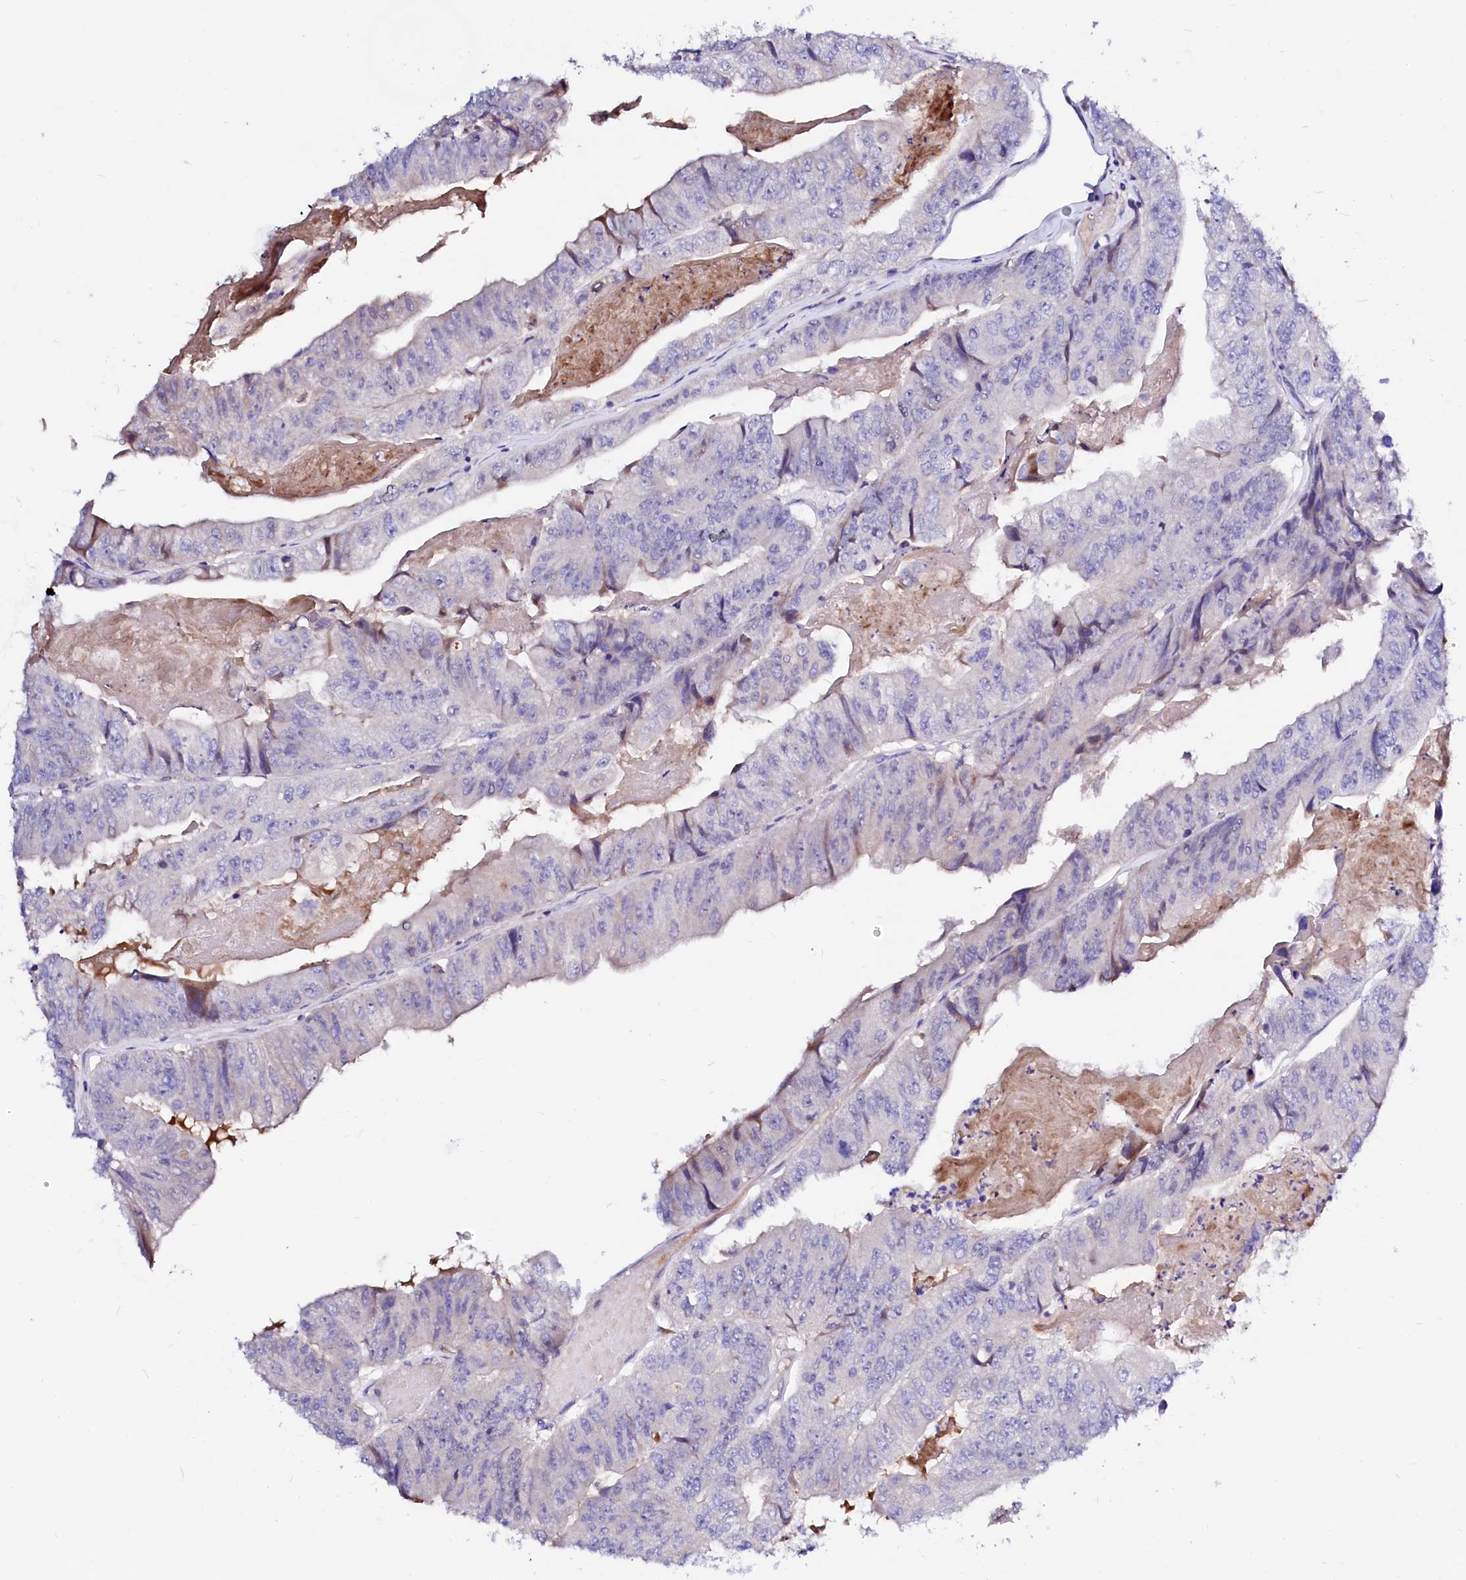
{"staining": {"intensity": "negative", "quantity": "none", "location": "none"}, "tissue": "colorectal cancer", "cell_type": "Tumor cells", "image_type": "cancer", "snomed": [{"axis": "morphology", "description": "Adenocarcinoma, NOS"}, {"axis": "topography", "description": "Colon"}], "caption": "DAB immunohistochemical staining of adenocarcinoma (colorectal) shows no significant expression in tumor cells.", "gene": "BTBD16", "patient": {"sex": "female", "age": 67}}